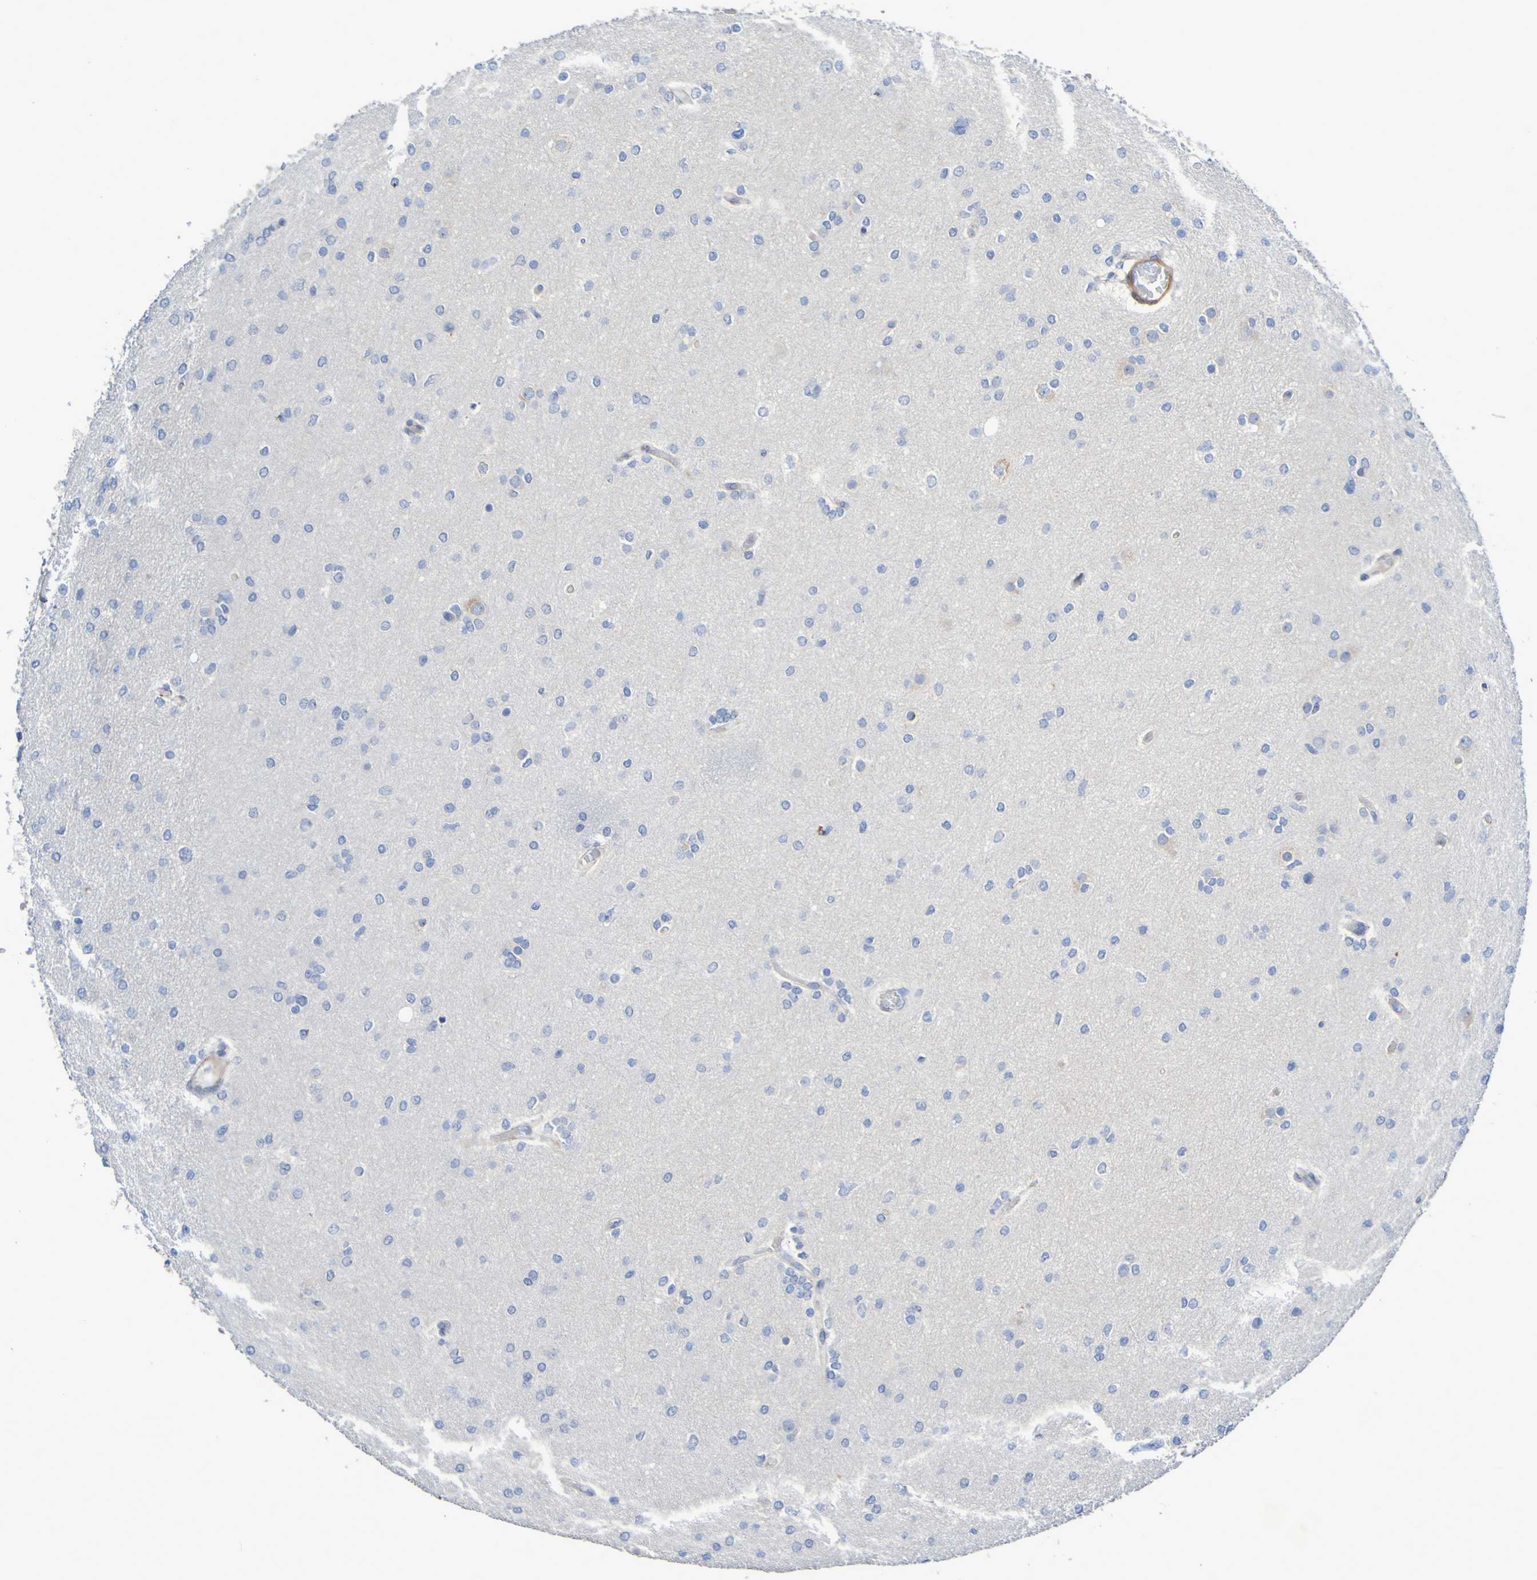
{"staining": {"intensity": "negative", "quantity": "none", "location": "none"}, "tissue": "glioma", "cell_type": "Tumor cells", "image_type": "cancer", "snomed": [{"axis": "morphology", "description": "Glioma, malignant, High grade"}, {"axis": "topography", "description": "Cerebral cortex"}], "caption": "Human glioma stained for a protein using immunohistochemistry (IHC) demonstrates no expression in tumor cells.", "gene": "LPP", "patient": {"sex": "female", "age": 36}}